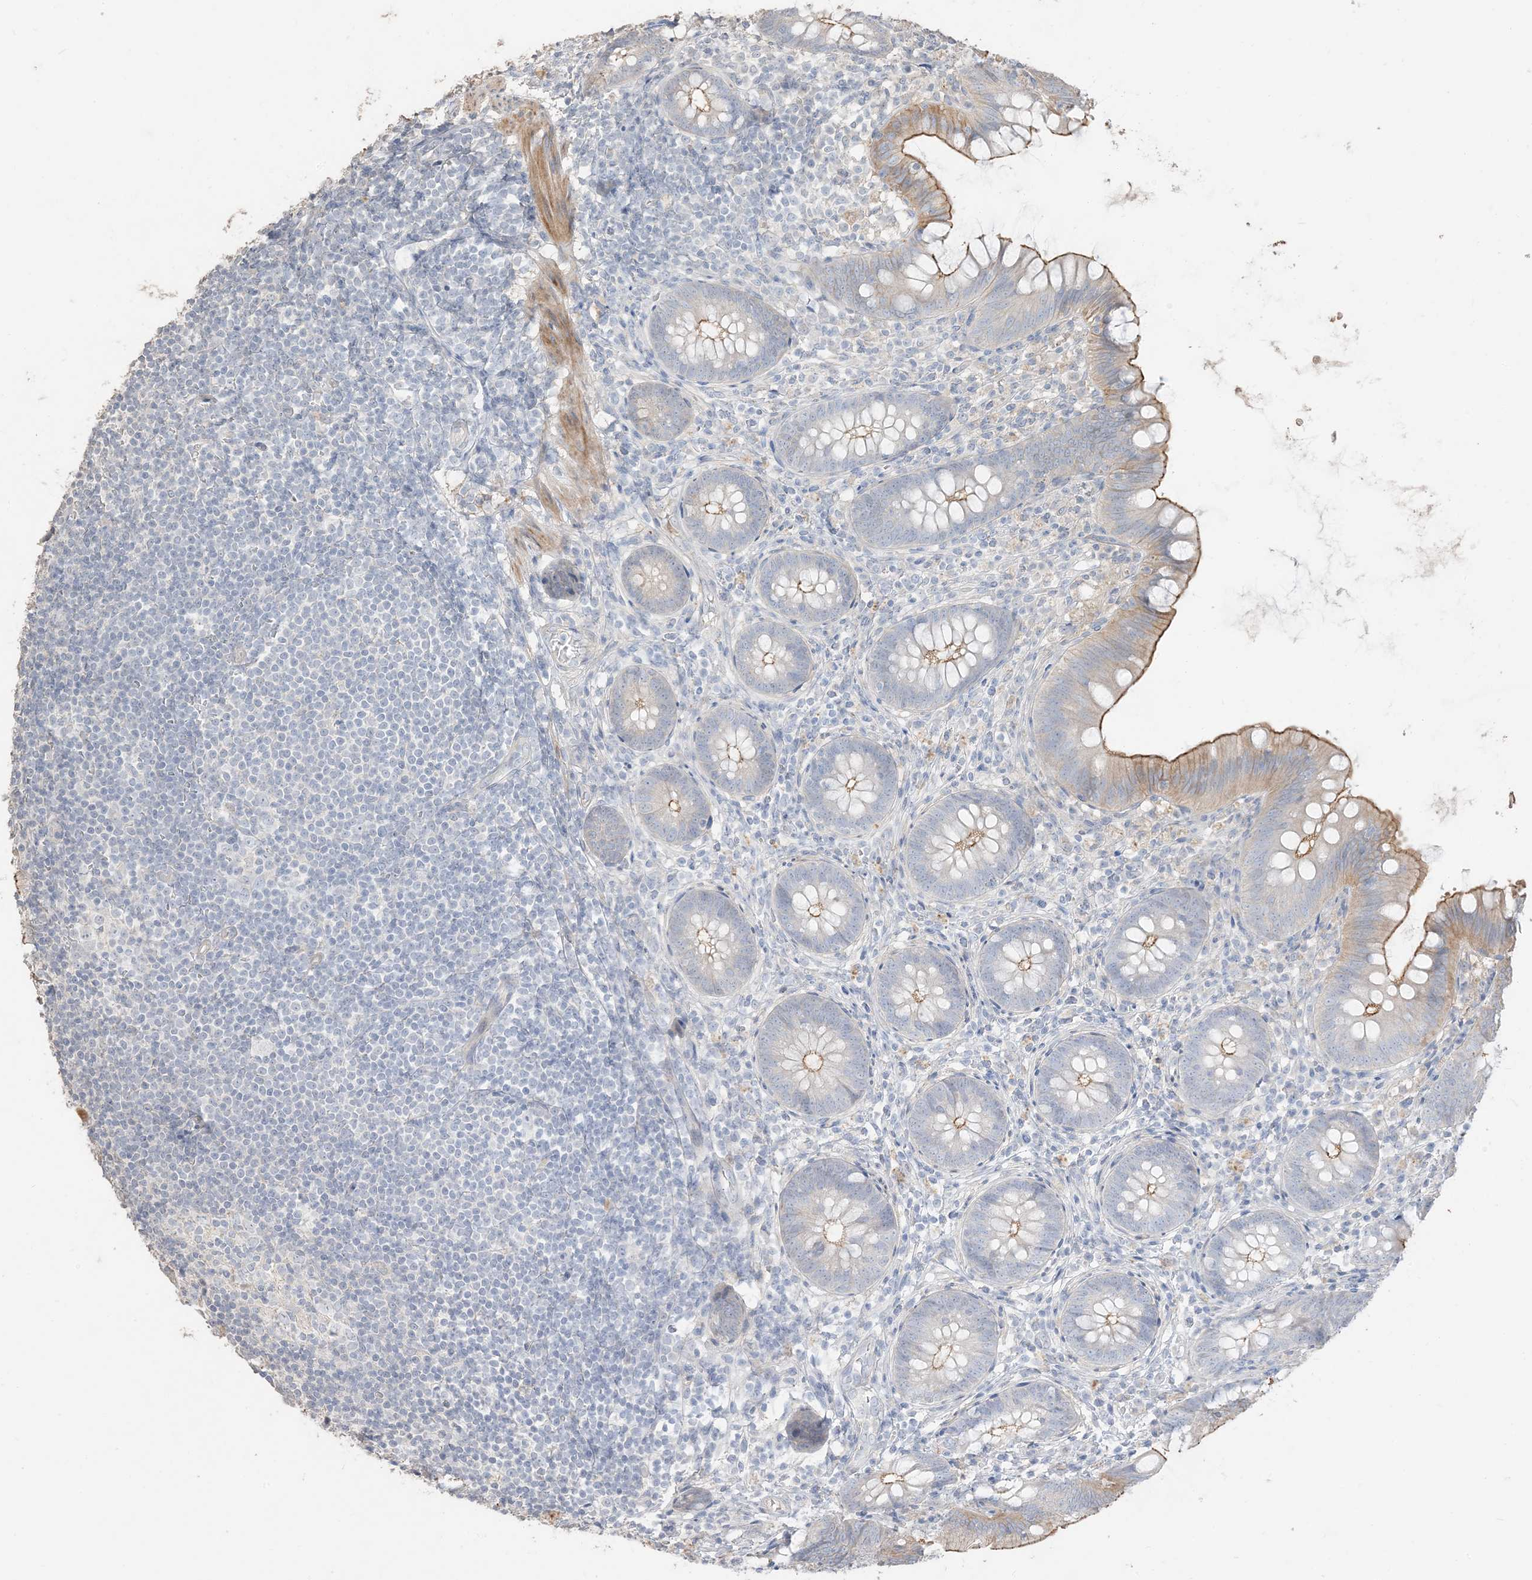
{"staining": {"intensity": "moderate", "quantity": "<25%", "location": "cytoplasmic/membranous"}, "tissue": "appendix", "cell_type": "Glandular cells", "image_type": "normal", "snomed": [{"axis": "morphology", "description": "Normal tissue, NOS"}, {"axis": "topography", "description": "Appendix"}], "caption": "Immunohistochemistry of normal human appendix exhibits low levels of moderate cytoplasmic/membranous positivity in about <25% of glandular cells.", "gene": "RNF175", "patient": {"sex": "female", "age": 62}}